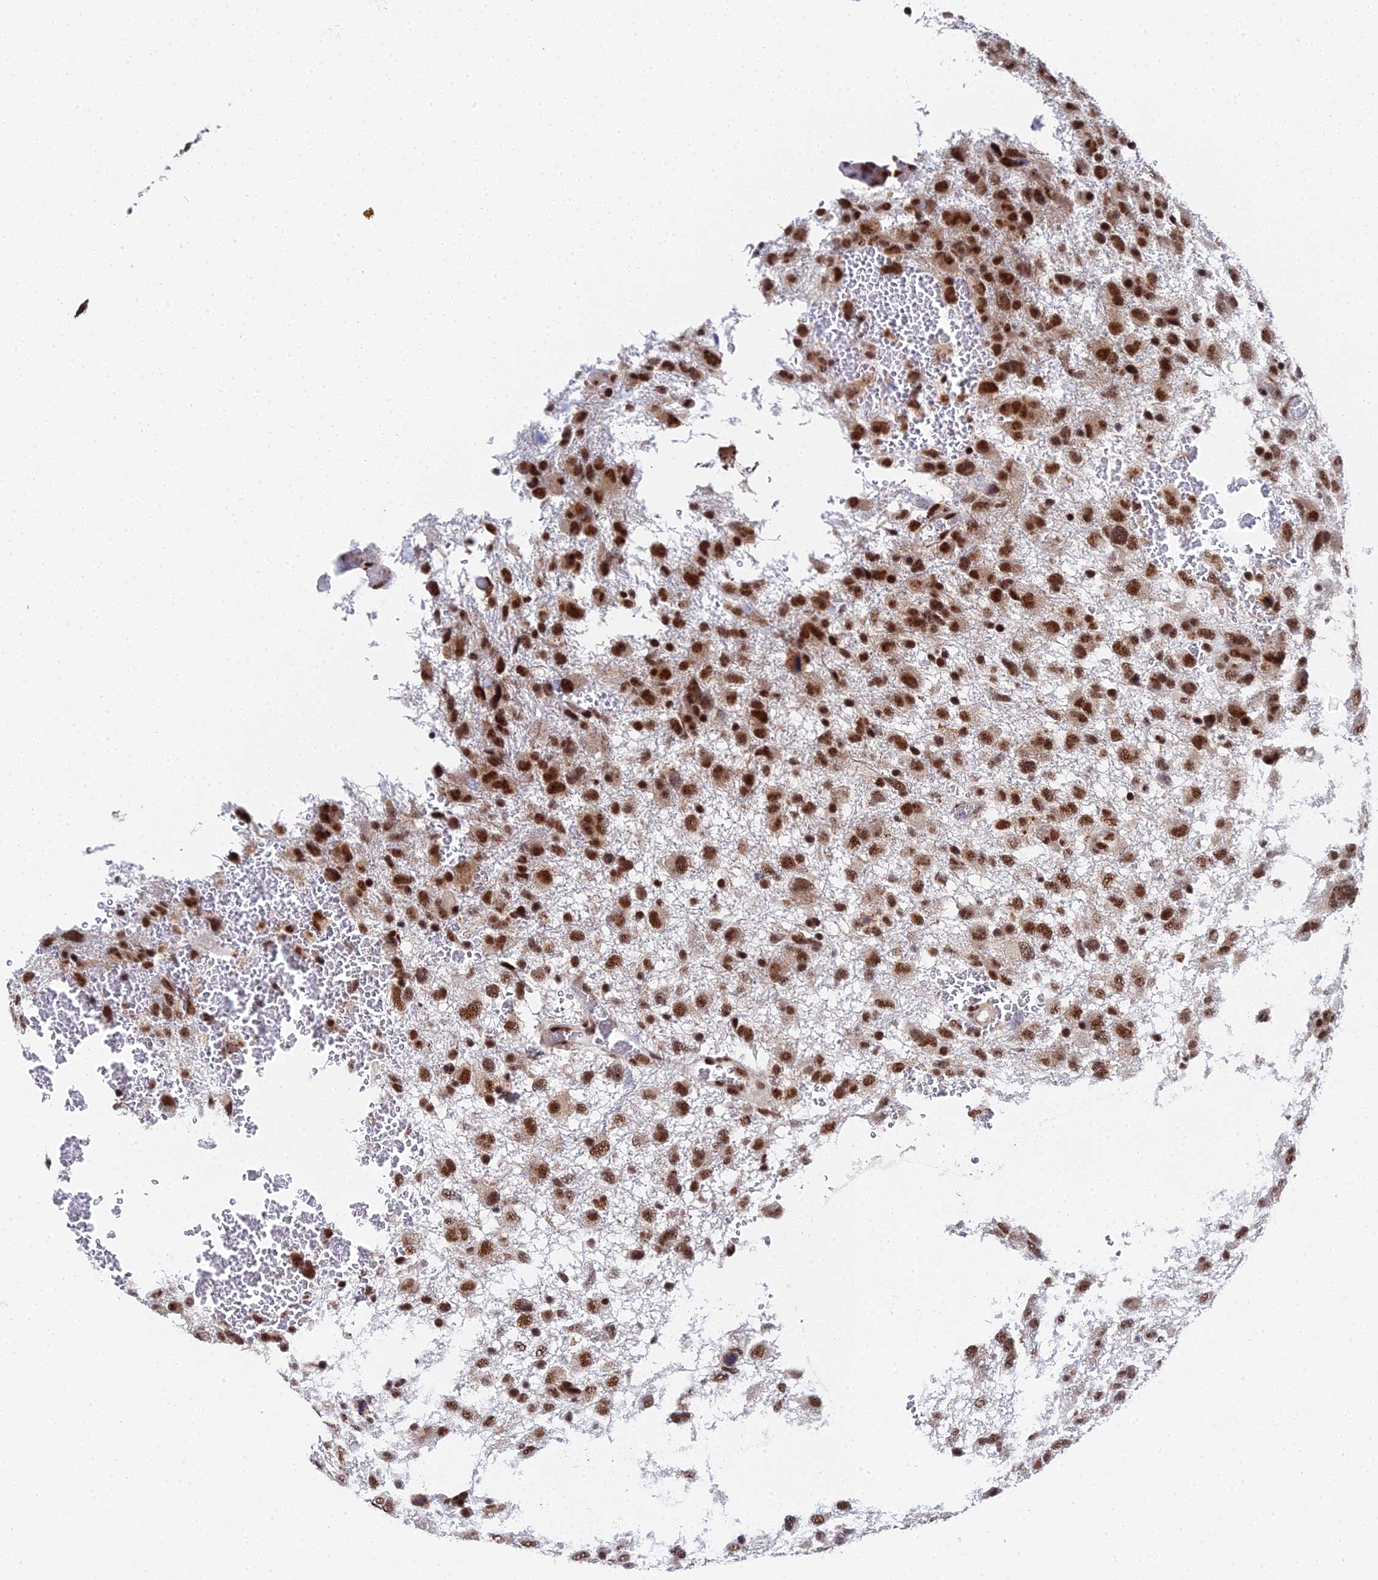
{"staining": {"intensity": "strong", "quantity": ">75%", "location": "nuclear"}, "tissue": "glioma", "cell_type": "Tumor cells", "image_type": "cancer", "snomed": [{"axis": "morphology", "description": "Glioma, malignant, High grade"}, {"axis": "topography", "description": "Brain"}], "caption": "A high amount of strong nuclear staining is identified in approximately >75% of tumor cells in glioma tissue.", "gene": "MAGOHB", "patient": {"sex": "male", "age": 61}}